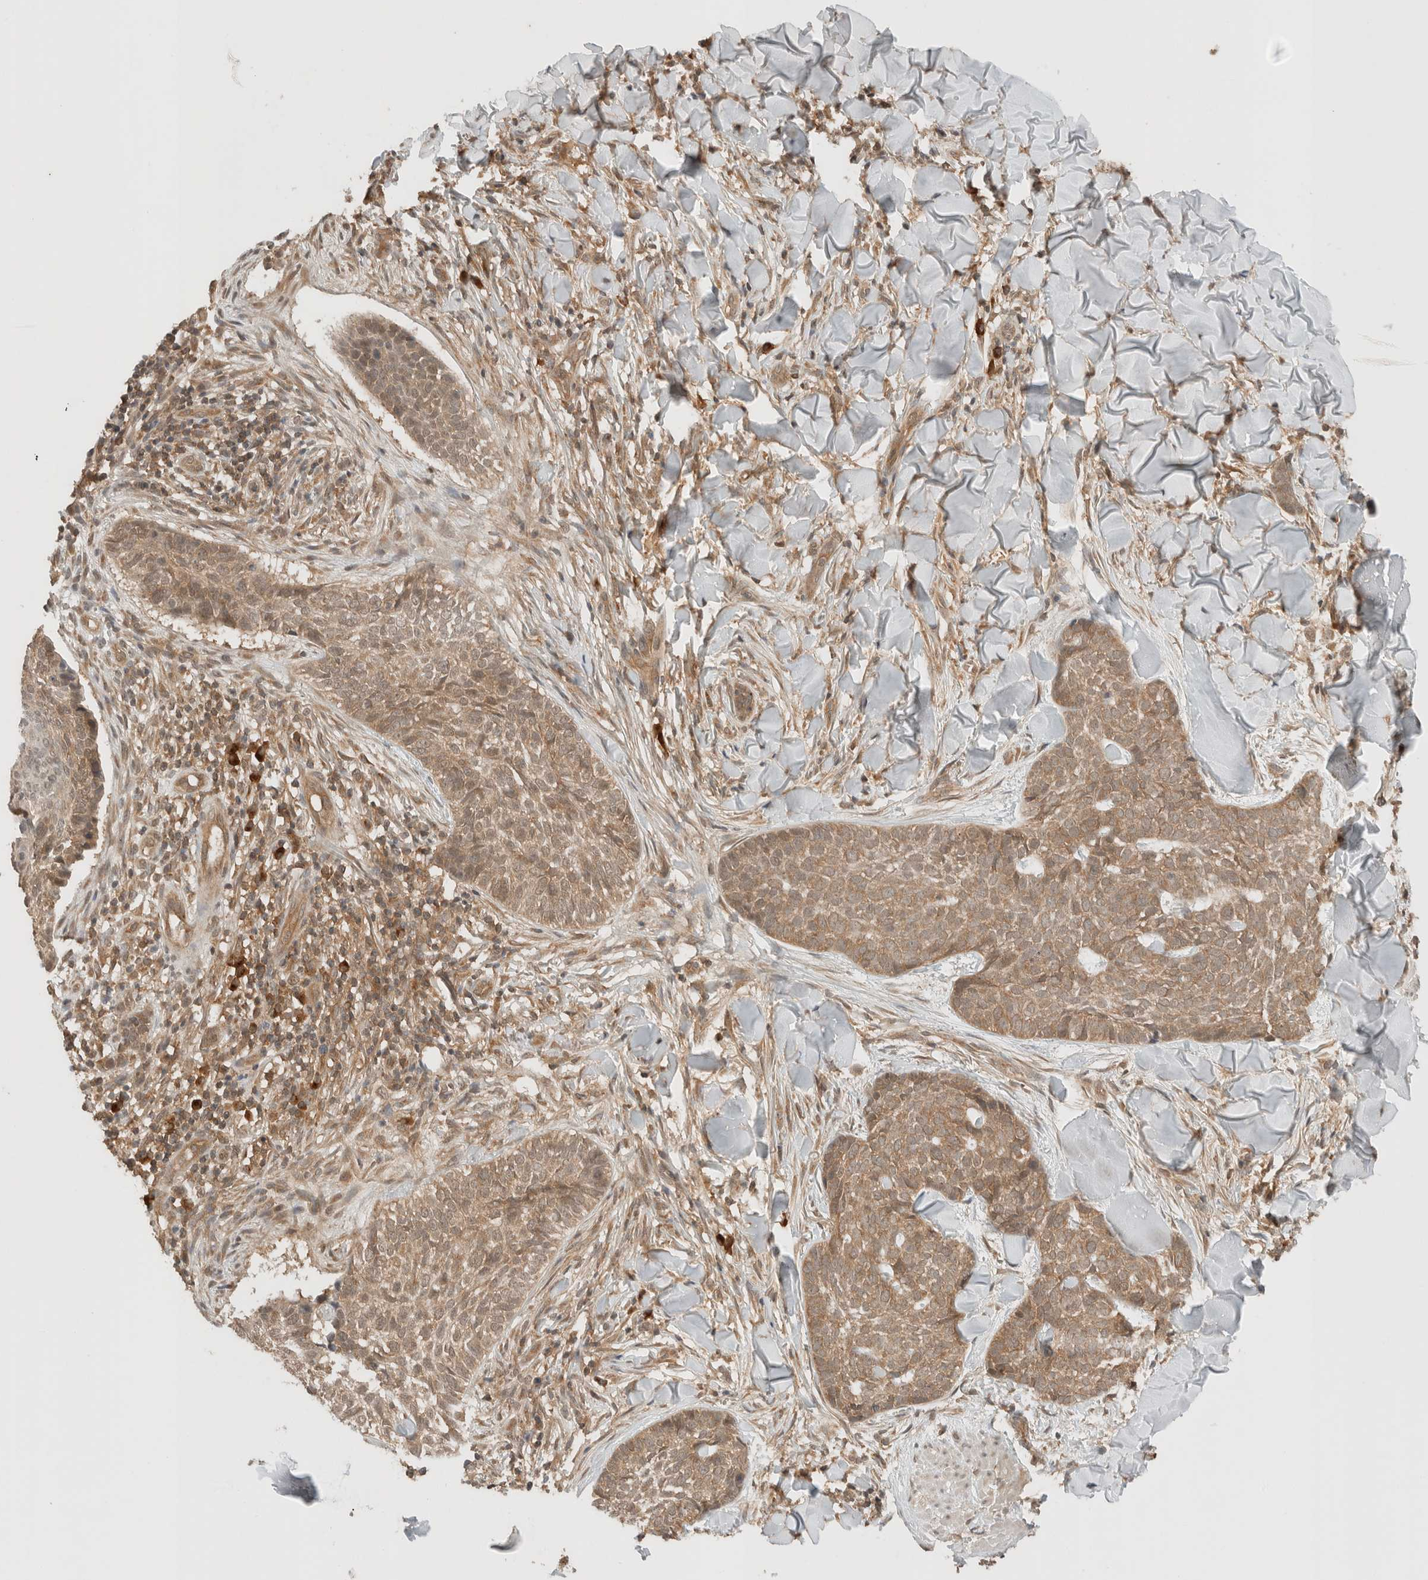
{"staining": {"intensity": "weak", "quantity": ">75%", "location": "cytoplasmic/membranous,nuclear"}, "tissue": "skin cancer", "cell_type": "Tumor cells", "image_type": "cancer", "snomed": [{"axis": "morphology", "description": "Normal tissue, NOS"}, {"axis": "morphology", "description": "Basal cell carcinoma"}, {"axis": "topography", "description": "Skin"}], "caption": "Immunohistochemistry (IHC) of skin cancer (basal cell carcinoma) exhibits low levels of weak cytoplasmic/membranous and nuclear positivity in approximately >75% of tumor cells. The protein of interest is stained brown, and the nuclei are stained in blue (DAB (3,3'-diaminobenzidine) IHC with brightfield microscopy, high magnification).", "gene": "ARFGEF2", "patient": {"sex": "male", "age": 67}}